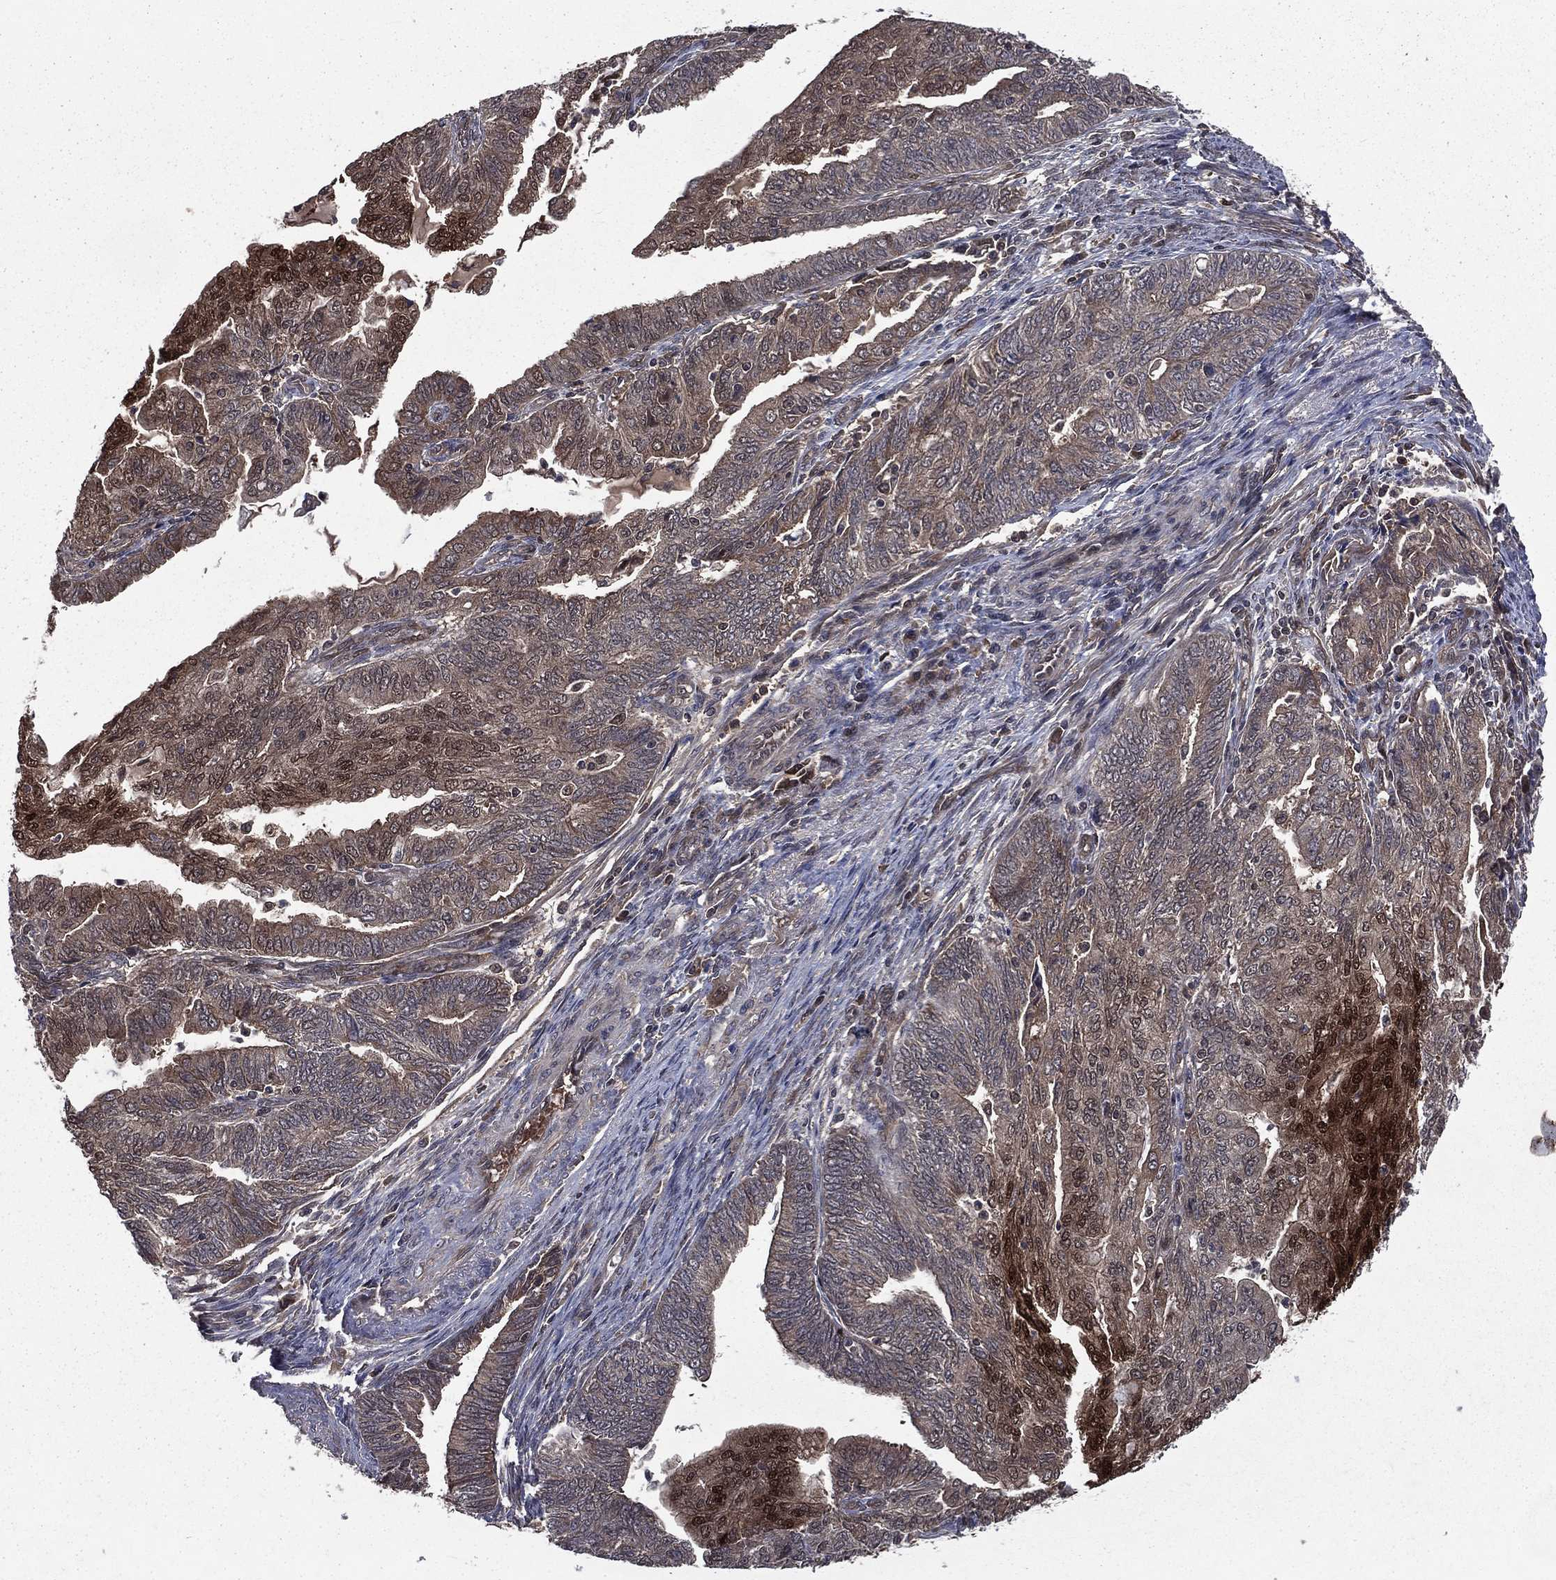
{"staining": {"intensity": "moderate", "quantity": "<25%", "location": "cytoplasmic/membranous"}, "tissue": "endometrial cancer", "cell_type": "Tumor cells", "image_type": "cancer", "snomed": [{"axis": "morphology", "description": "Adenocarcinoma, NOS"}, {"axis": "topography", "description": "Endometrium"}], "caption": "Immunohistochemical staining of human adenocarcinoma (endometrial) displays moderate cytoplasmic/membranous protein expression in about <25% of tumor cells.", "gene": "FGD1", "patient": {"sex": "female", "age": 82}}